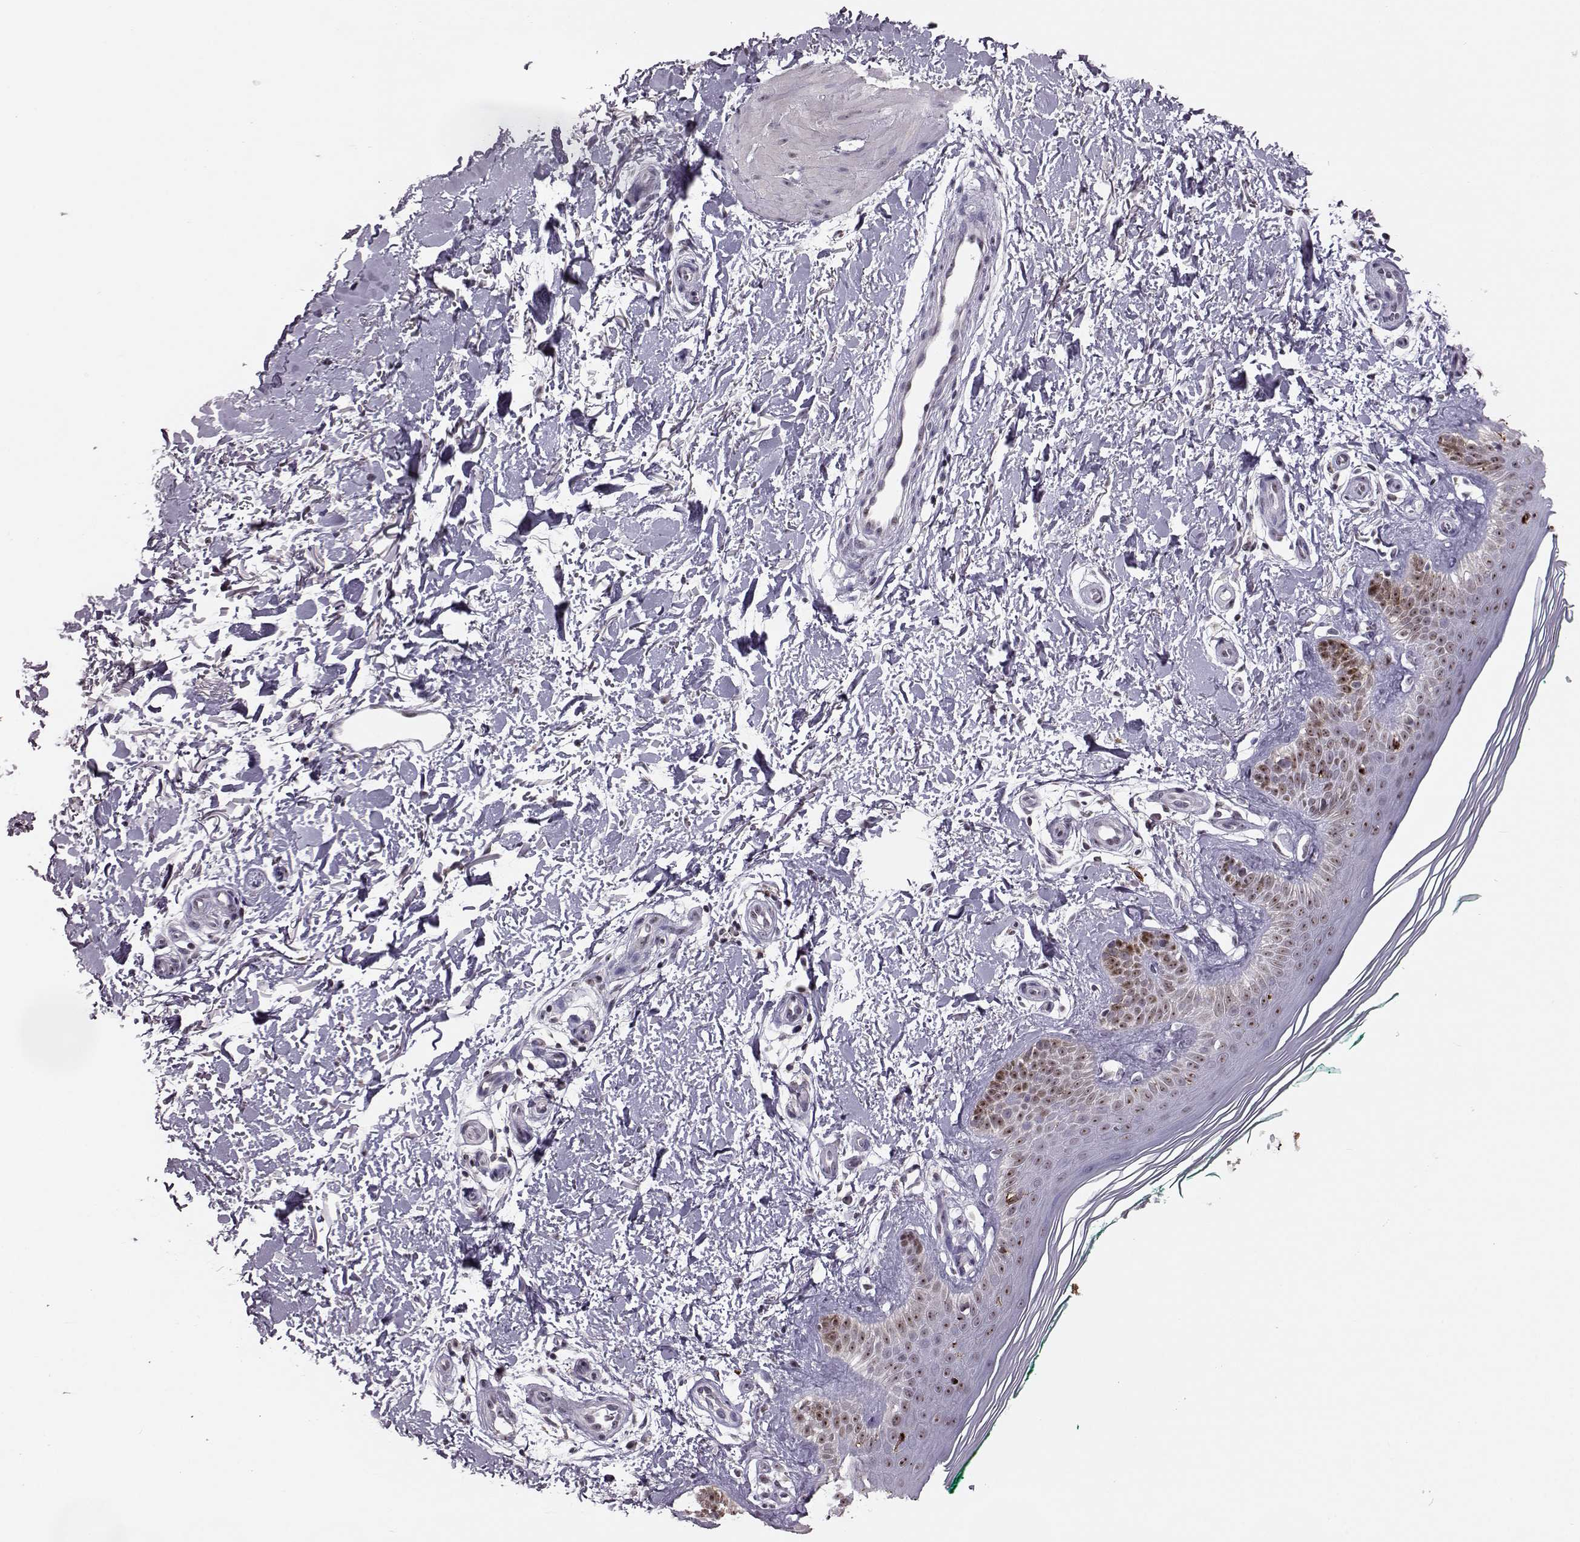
{"staining": {"intensity": "weak", "quantity": "<25%", "location": "cytoplasmic/membranous,nuclear"}, "tissue": "skin", "cell_type": "Fibroblasts", "image_type": "normal", "snomed": [{"axis": "morphology", "description": "Normal tissue, NOS"}, {"axis": "morphology", "description": "Inflammation, NOS"}, {"axis": "morphology", "description": "Fibrosis, NOS"}, {"axis": "topography", "description": "Skin"}], "caption": "Normal skin was stained to show a protein in brown. There is no significant expression in fibroblasts. (DAB (3,3'-diaminobenzidine) IHC with hematoxylin counter stain).", "gene": "ALDH3A1", "patient": {"sex": "male", "age": 71}}